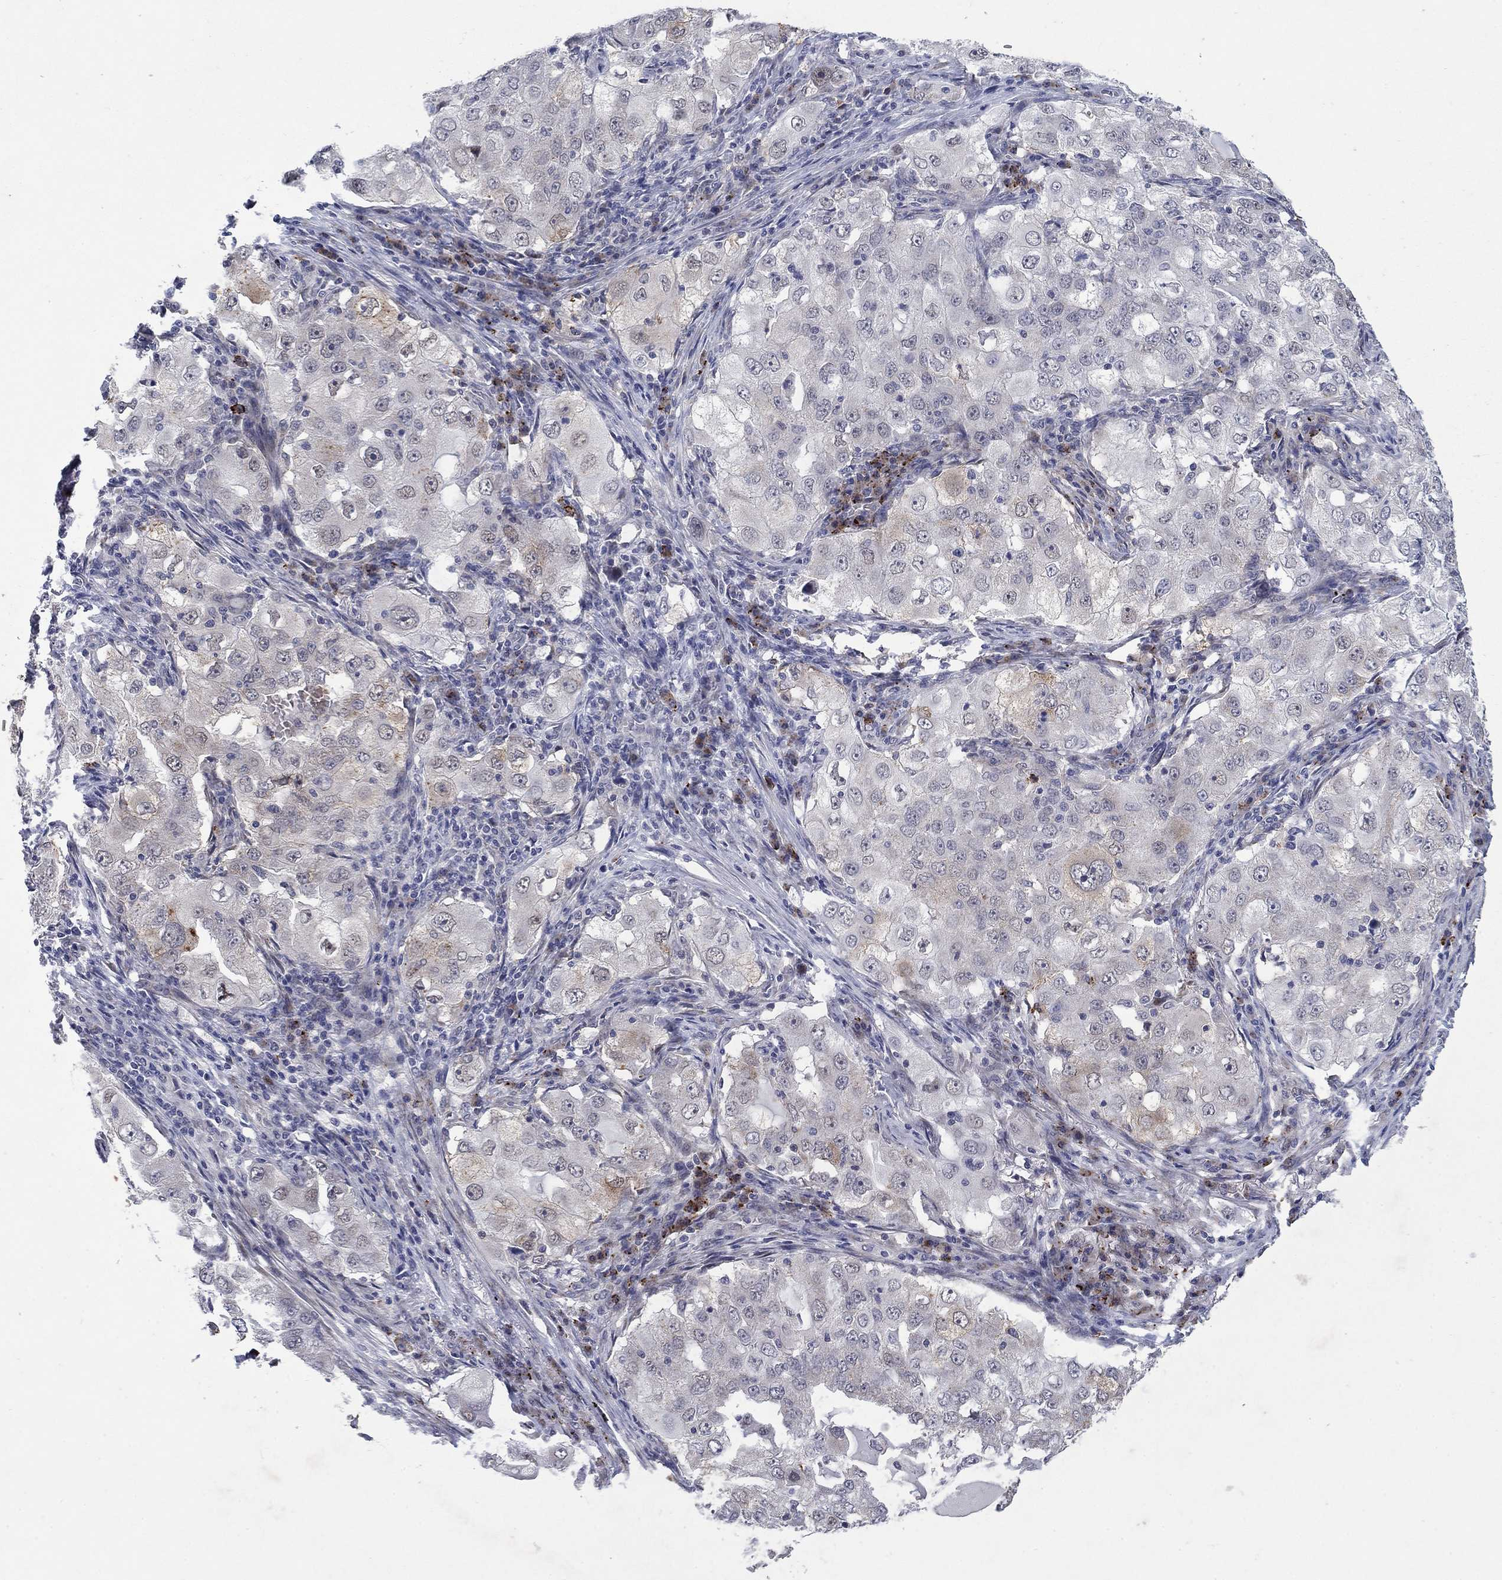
{"staining": {"intensity": "moderate", "quantity": "<25%", "location": "cytoplasmic/membranous"}, "tissue": "lung cancer", "cell_type": "Tumor cells", "image_type": "cancer", "snomed": [{"axis": "morphology", "description": "Adenocarcinoma, NOS"}, {"axis": "topography", "description": "Lung"}], "caption": "Lung adenocarcinoma tissue displays moderate cytoplasmic/membranous staining in about <25% of tumor cells, visualized by immunohistochemistry. The staining is performed using DAB (3,3'-diaminobenzidine) brown chromogen to label protein expression. The nuclei are counter-stained blue using hematoxylin.", "gene": "SDC1", "patient": {"sex": "female", "age": 61}}